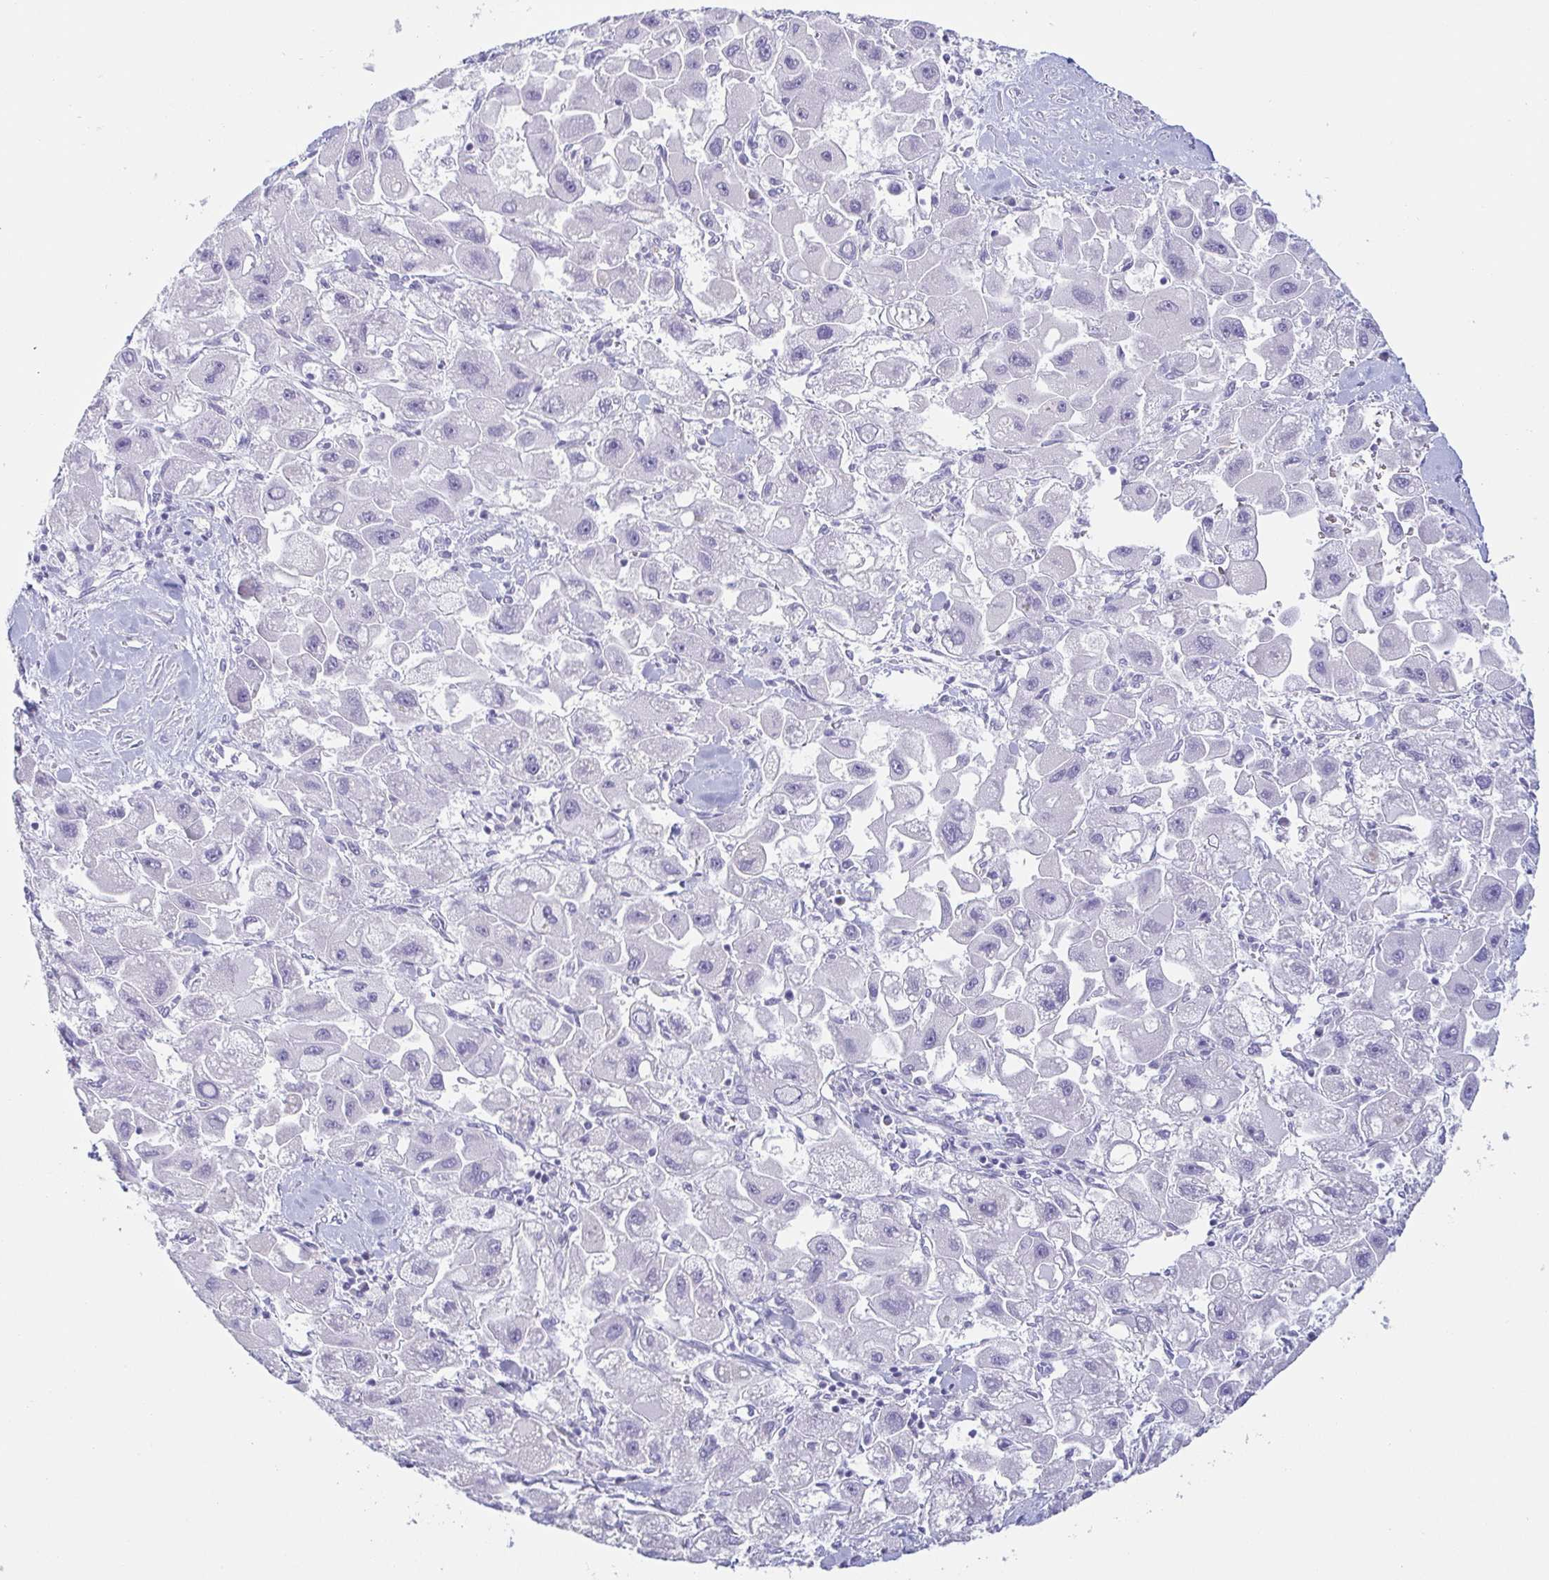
{"staining": {"intensity": "negative", "quantity": "none", "location": "none"}, "tissue": "liver cancer", "cell_type": "Tumor cells", "image_type": "cancer", "snomed": [{"axis": "morphology", "description": "Carcinoma, Hepatocellular, NOS"}, {"axis": "topography", "description": "Liver"}], "caption": "Immunohistochemical staining of liver cancer (hepatocellular carcinoma) displays no significant staining in tumor cells.", "gene": "PRR27", "patient": {"sex": "male", "age": 24}}